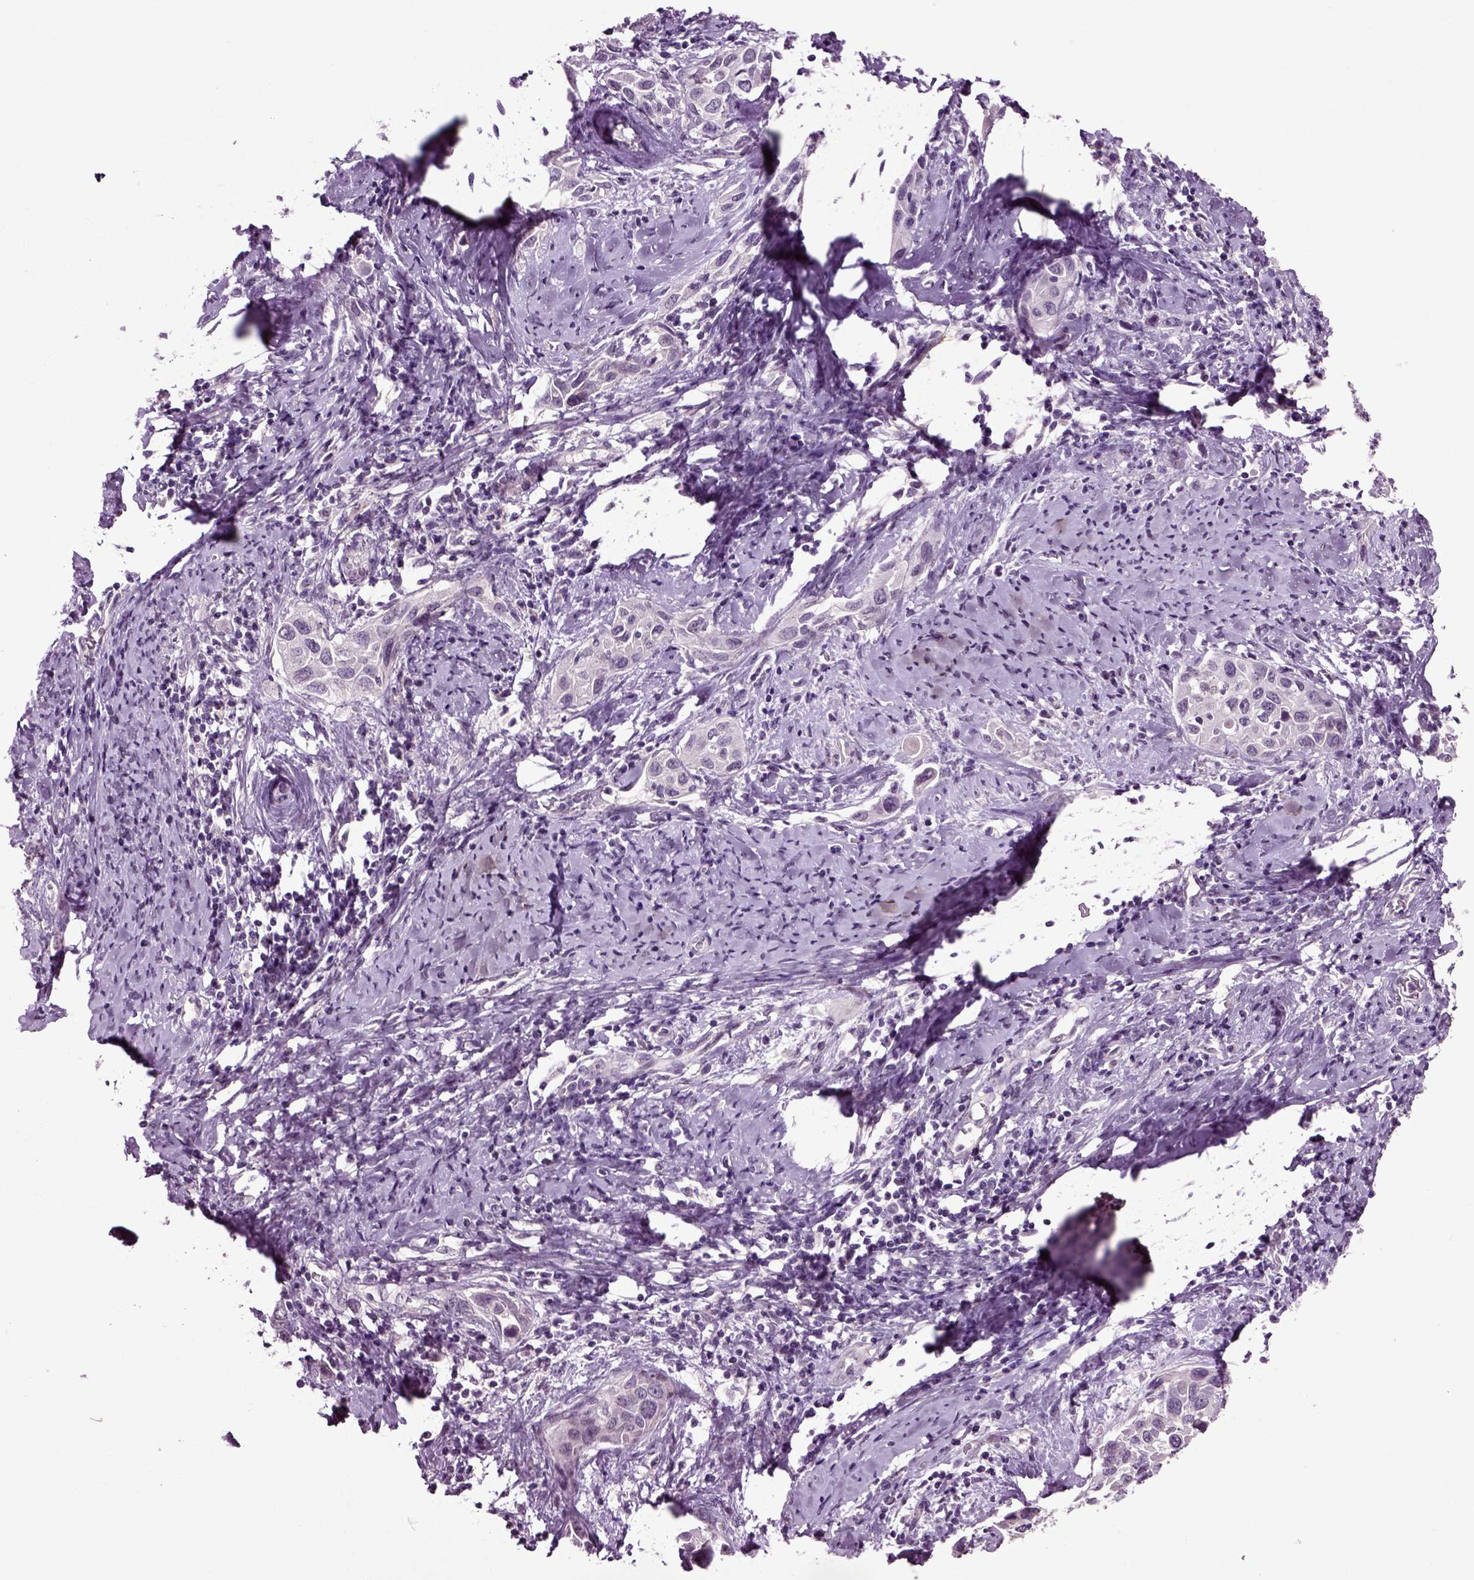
{"staining": {"intensity": "negative", "quantity": "none", "location": "none"}, "tissue": "cervical cancer", "cell_type": "Tumor cells", "image_type": "cancer", "snomed": [{"axis": "morphology", "description": "Squamous cell carcinoma, NOS"}, {"axis": "topography", "description": "Cervix"}], "caption": "Cervical squamous cell carcinoma was stained to show a protein in brown. There is no significant expression in tumor cells.", "gene": "CRHR1", "patient": {"sex": "female", "age": 51}}